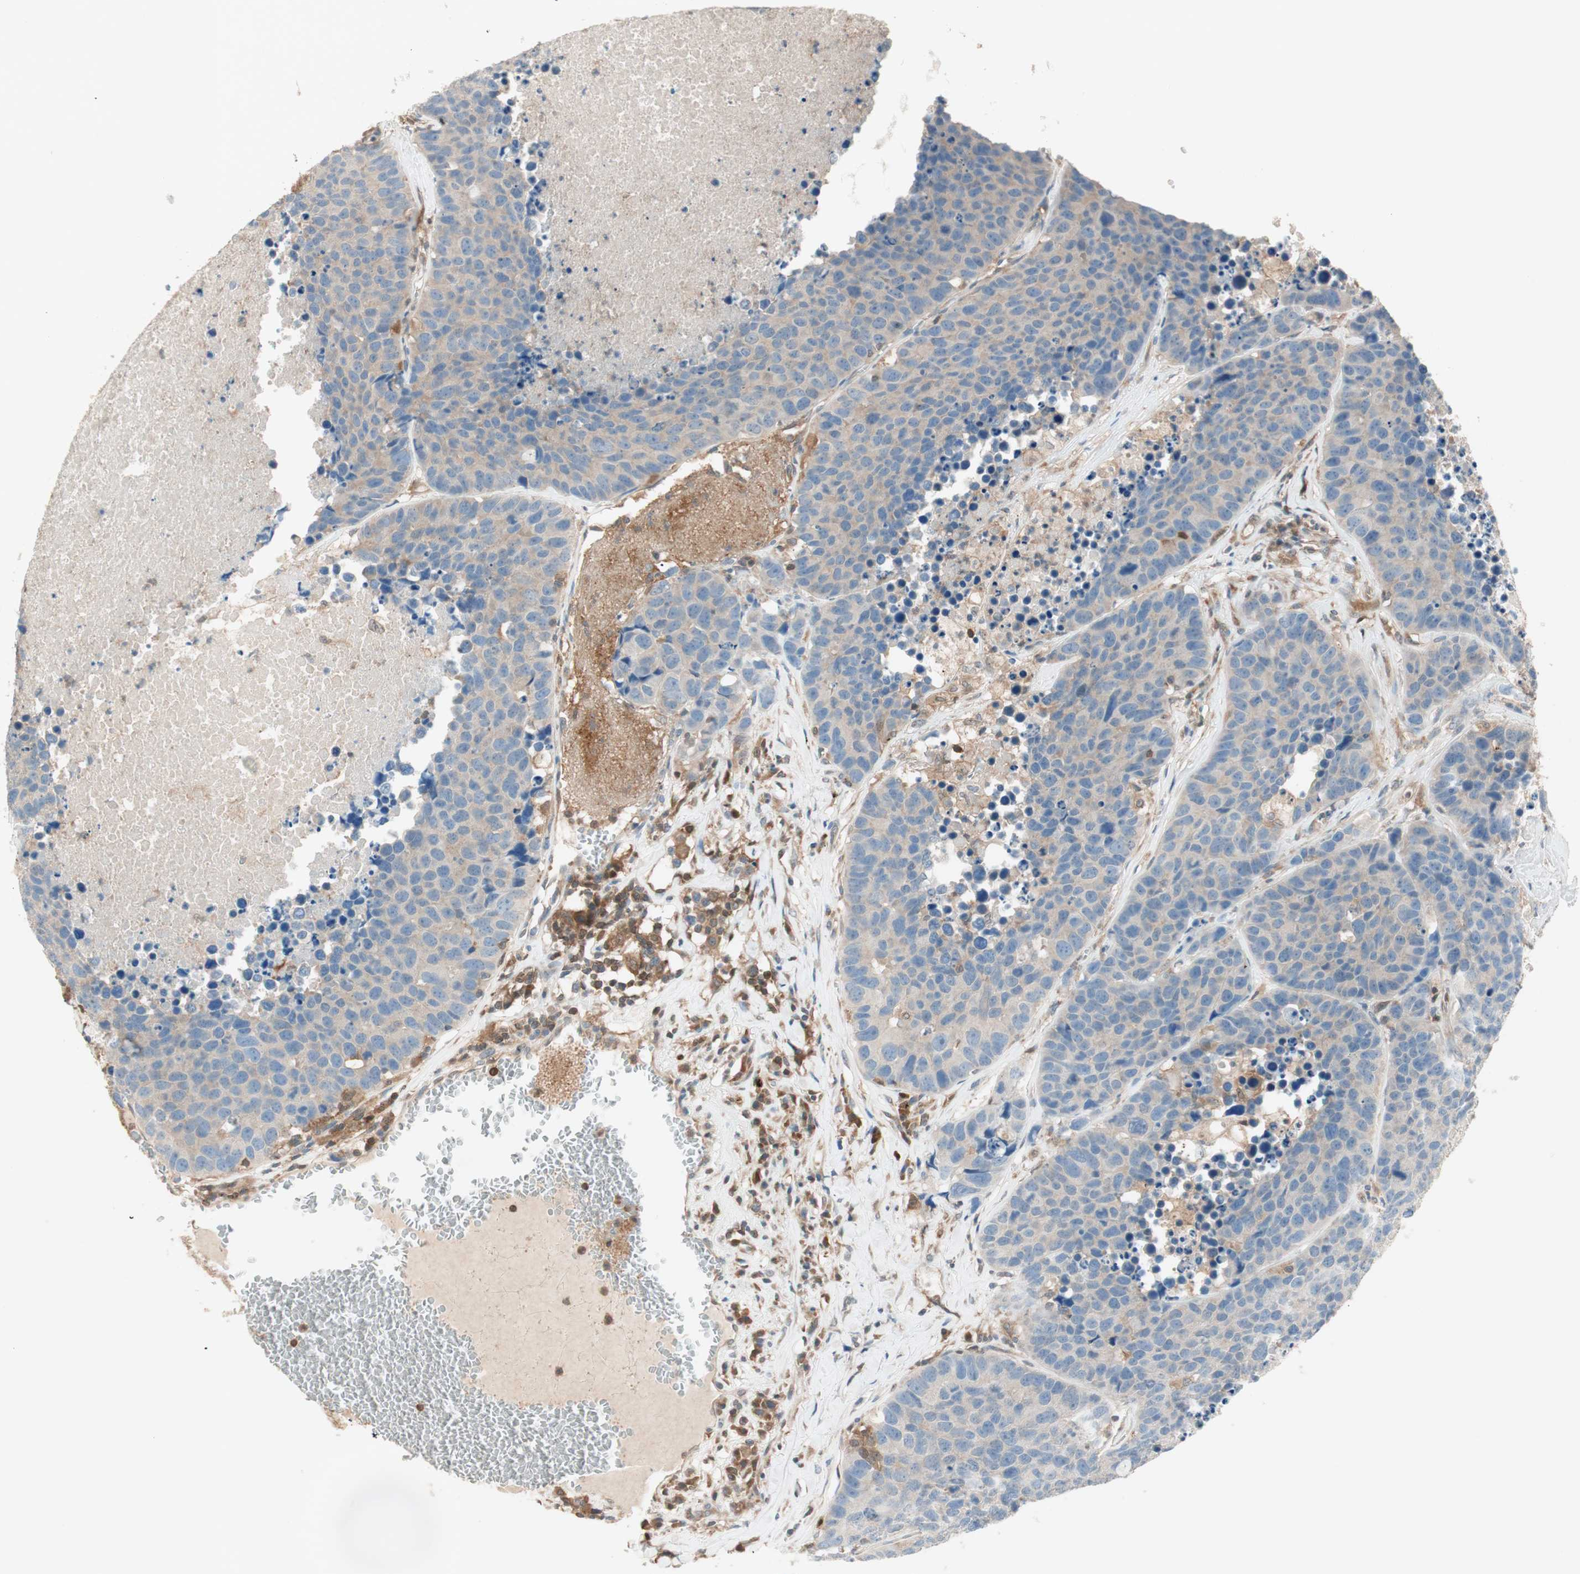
{"staining": {"intensity": "weak", "quantity": ">75%", "location": "cytoplasmic/membranous"}, "tissue": "carcinoid", "cell_type": "Tumor cells", "image_type": "cancer", "snomed": [{"axis": "morphology", "description": "Carcinoid, malignant, NOS"}, {"axis": "topography", "description": "Lung"}], "caption": "Immunohistochemistry staining of carcinoid, which shows low levels of weak cytoplasmic/membranous expression in about >75% of tumor cells indicating weak cytoplasmic/membranous protein expression. The staining was performed using DAB (brown) for protein detection and nuclei were counterstained in hematoxylin (blue).", "gene": "GALT", "patient": {"sex": "male", "age": 60}}